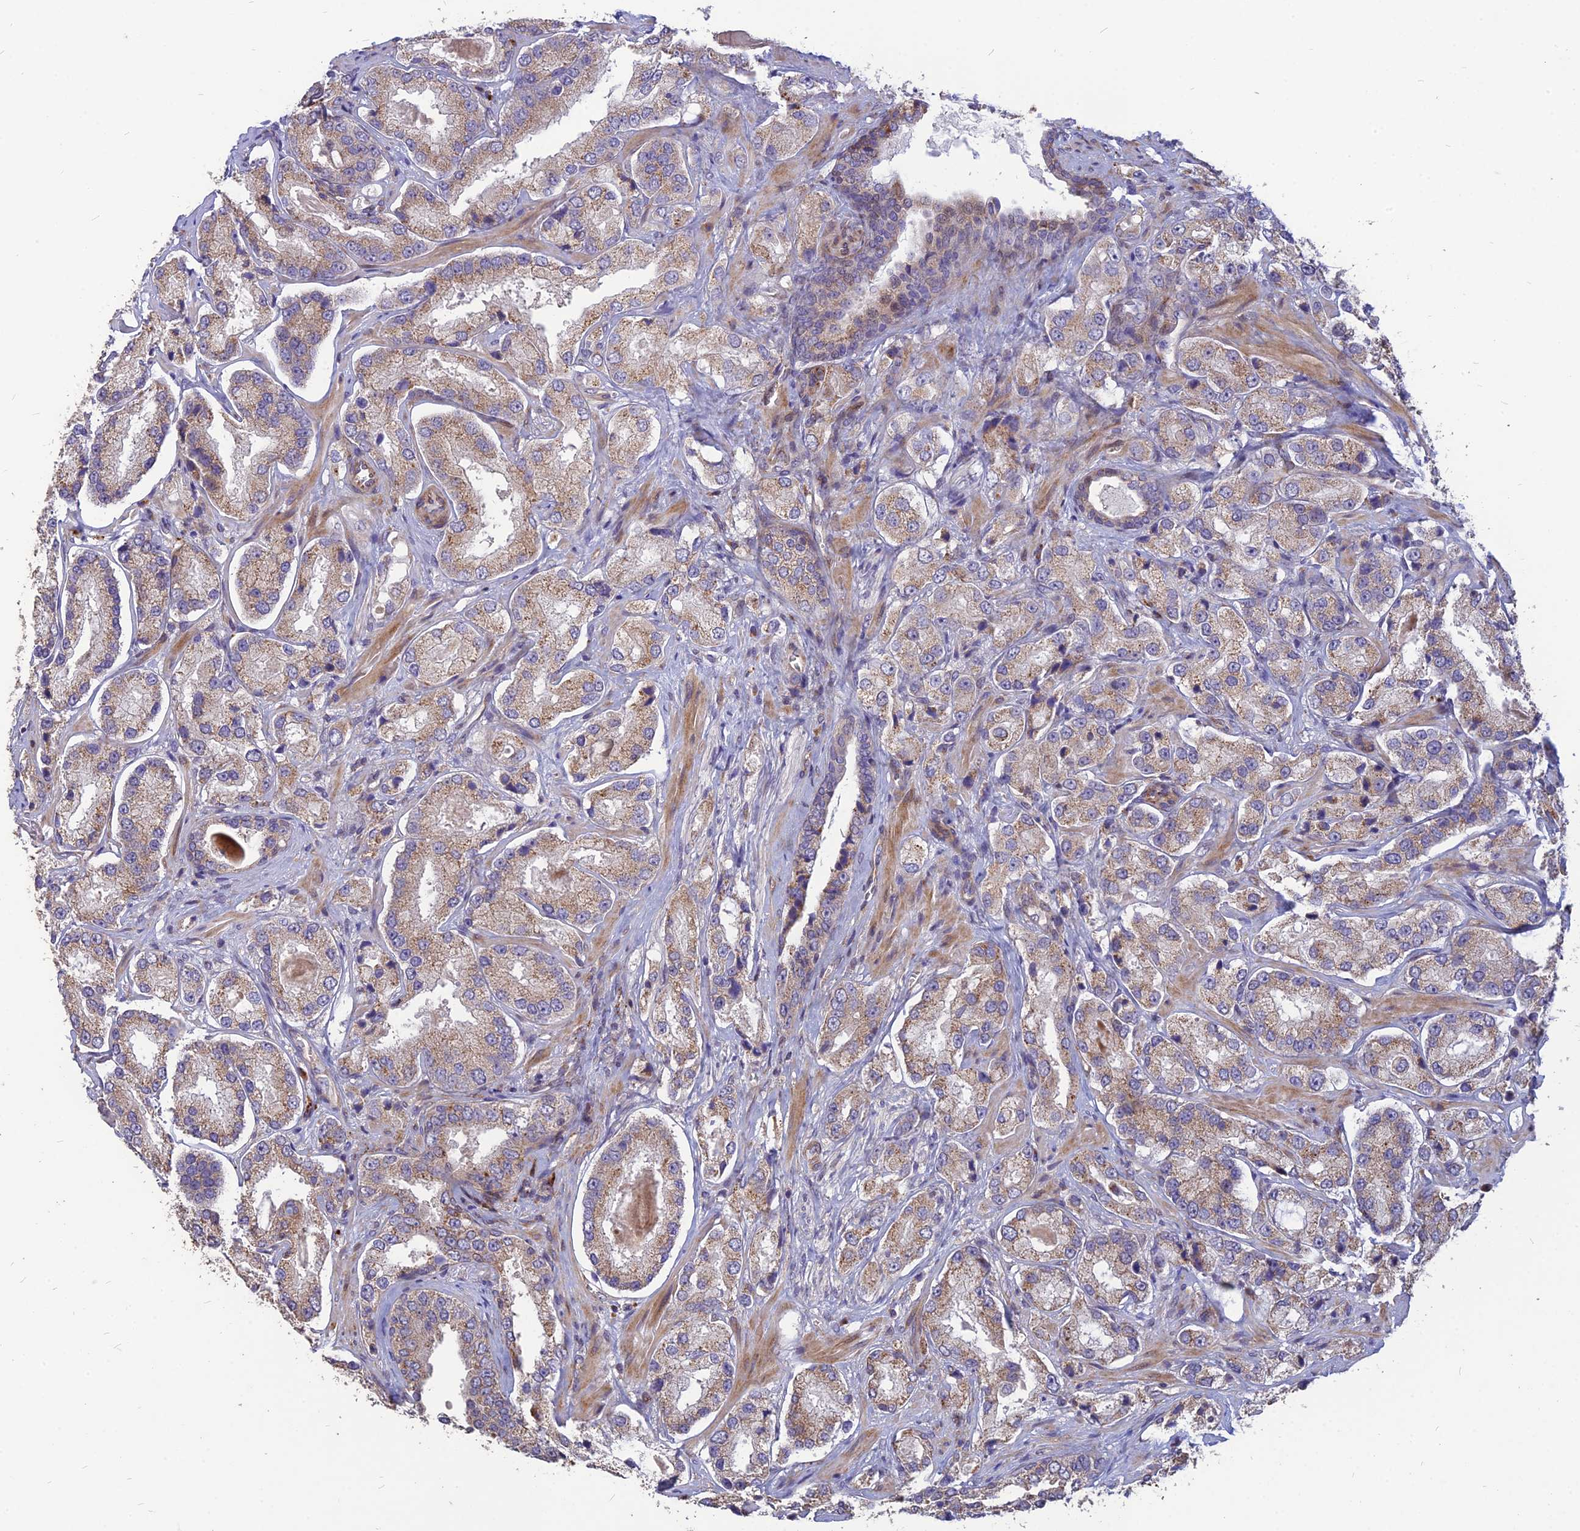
{"staining": {"intensity": "moderate", "quantity": ">75%", "location": "cytoplasmic/membranous"}, "tissue": "prostate cancer", "cell_type": "Tumor cells", "image_type": "cancer", "snomed": [{"axis": "morphology", "description": "Adenocarcinoma, High grade"}, {"axis": "topography", "description": "Prostate"}], "caption": "A micrograph of human prostate cancer stained for a protein displays moderate cytoplasmic/membranous brown staining in tumor cells.", "gene": "ST3GAL6", "patient": {"sex": "male", "age": 64}}